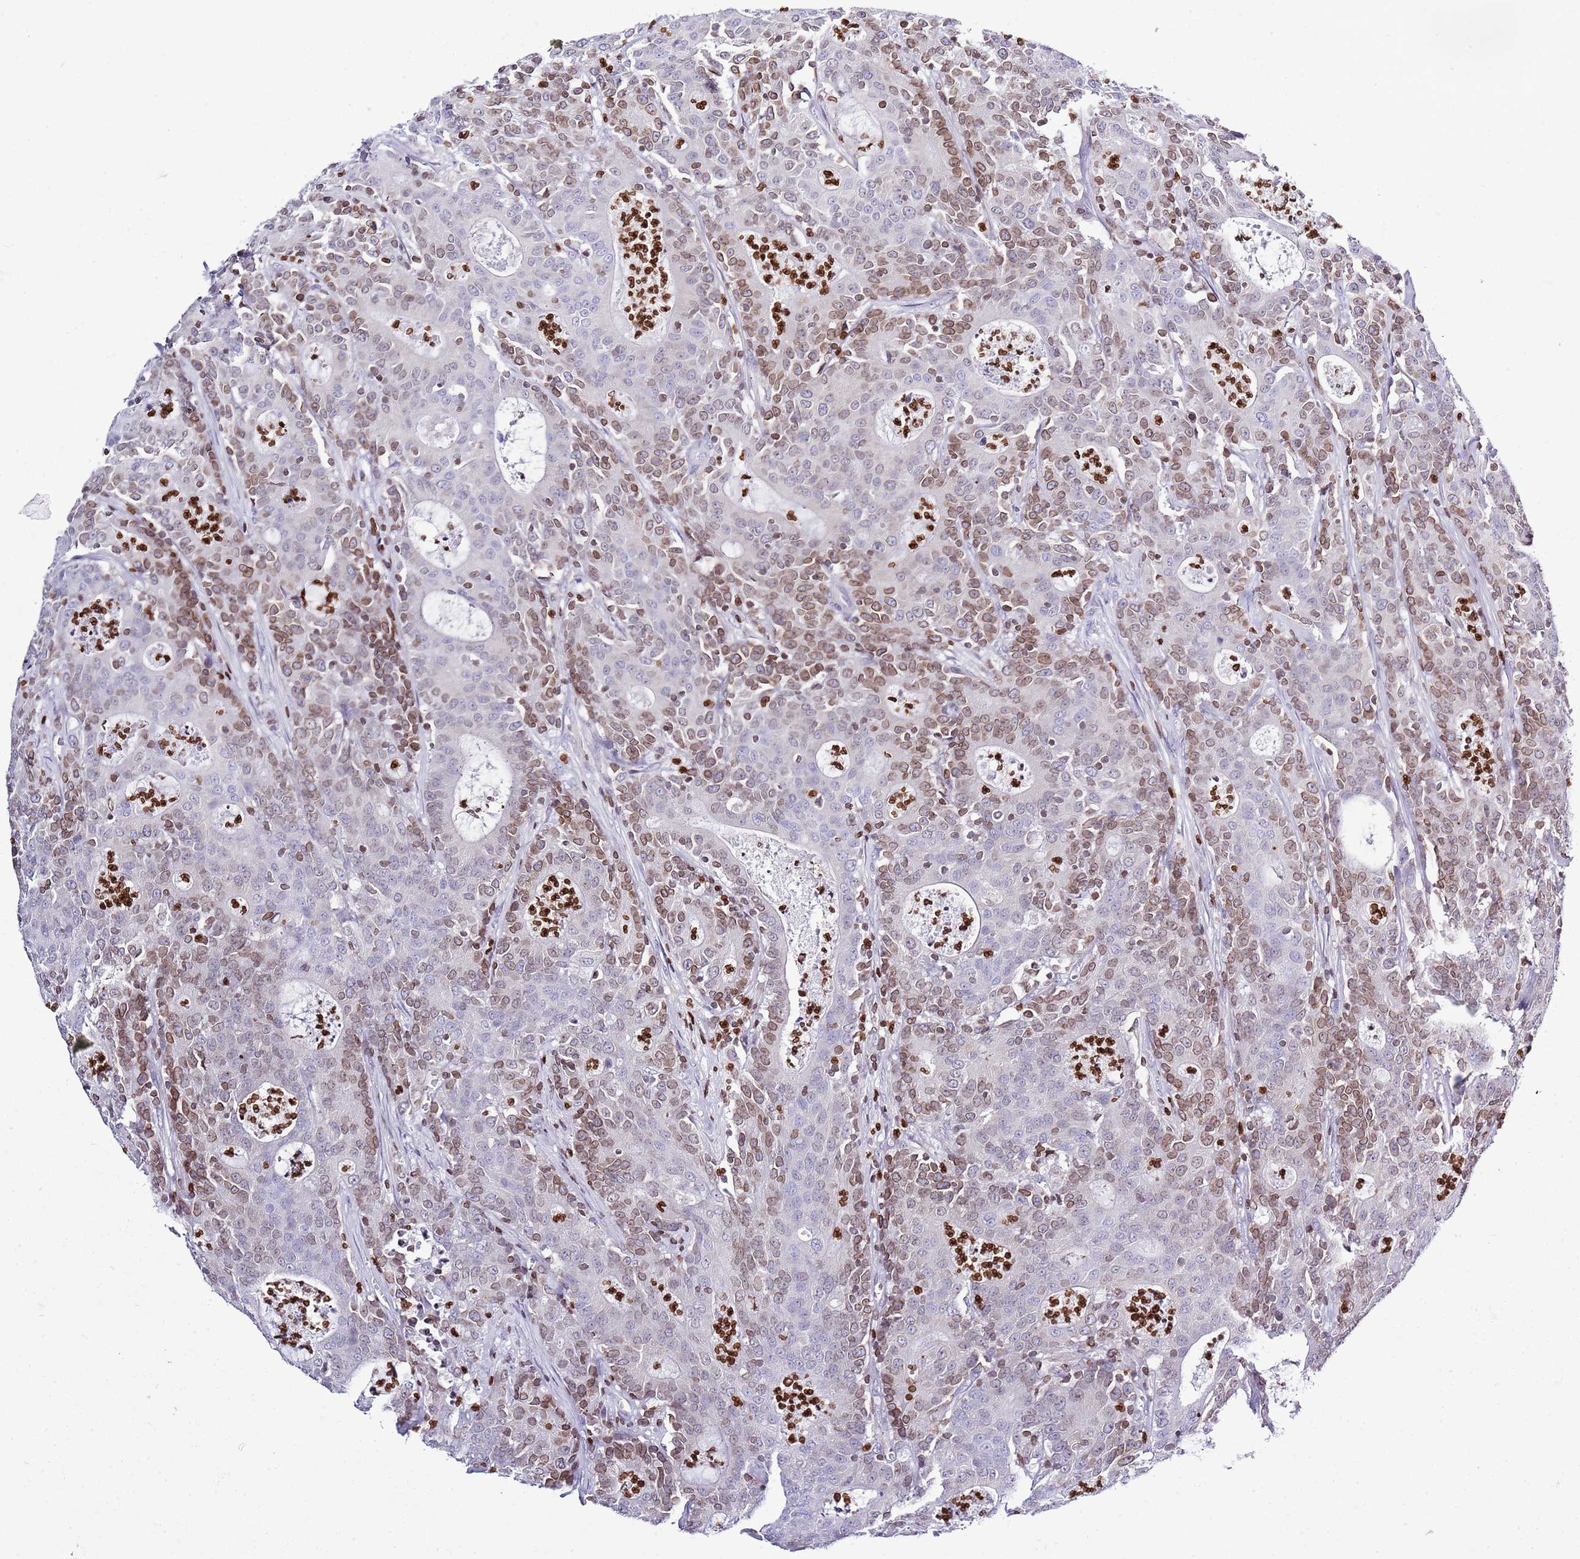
{"staining": {"intensity": "moderate", "quantity": "25%-75%", "location": "cytoplasmic/membranous,nuclear"}, "tissue": "colorectal cancer", "cell_type": "Tumor cells", "image_type": "cancer", "snomed": [{"axis": "morphology", "description": "Adenocarcinoma, NOS"}, {"axis": "topography", "description": "Colon"}], "caption": "A medium amount of moderate cytoplasmic/membranous and nuclear staining is appreciated in approximately 25%-75% of tumor cells in colorectal cancer (adenocarcinoma) tissue.", "gene": "LBR", "patient": {"sex": "male", "age": 83}}